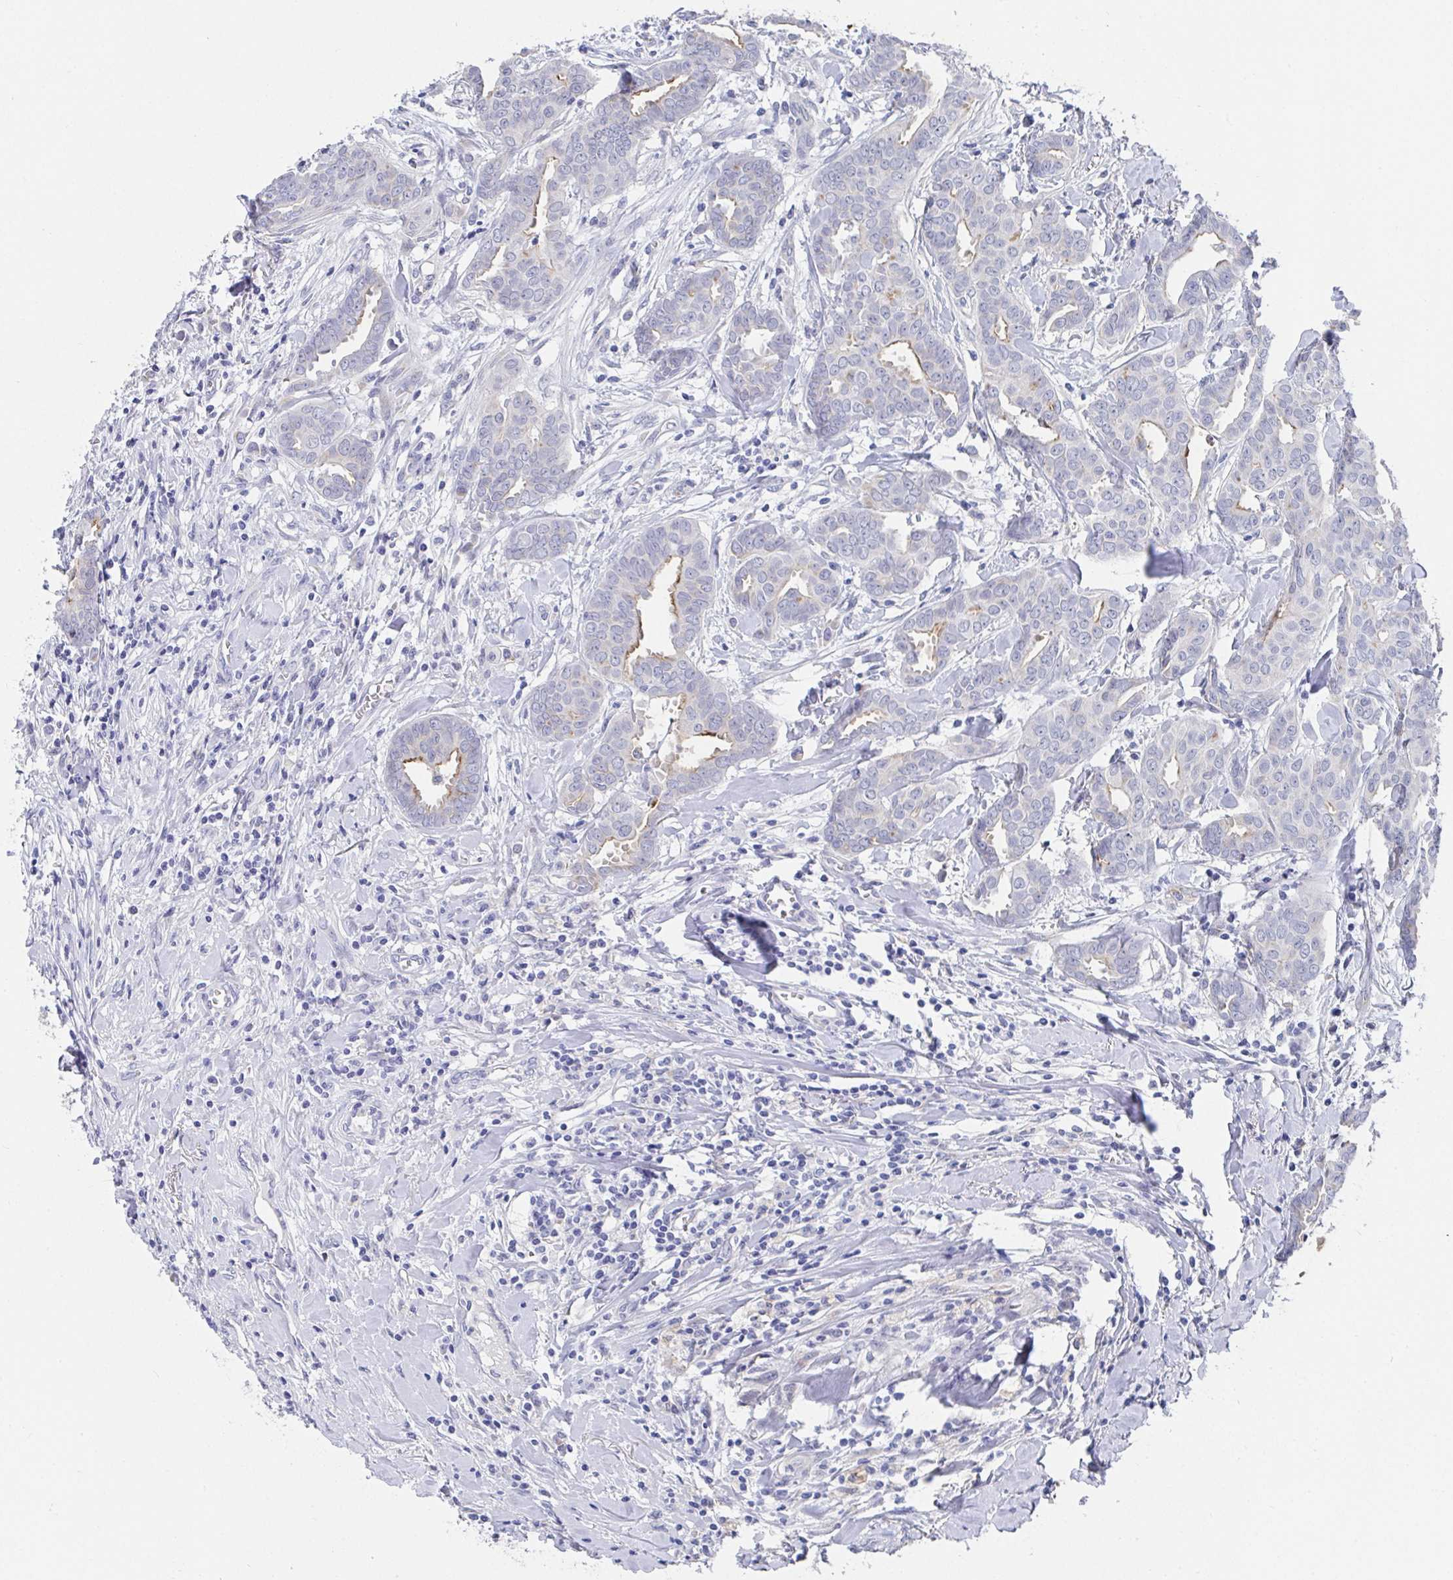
{"staining": {"intensity": "weak", "quantity": "<25%", "location": "cytoplasmic/membranous"}, "tissue": "breast cancer", "cell_type": "Tumor cells", "image_type": "cancer", "snomed": [{"axis": "morphology", "description": "Duct carcinoma"}, {"axis": "topography", "description": "Breast"}], "caption": "DAB immunohistochemical staining of human invasive ductal carcinoma (breast) shows no significant expression in tumor cells.", "gene": "TAS2R39", "patient": {"sex": "female", "age": 45}}